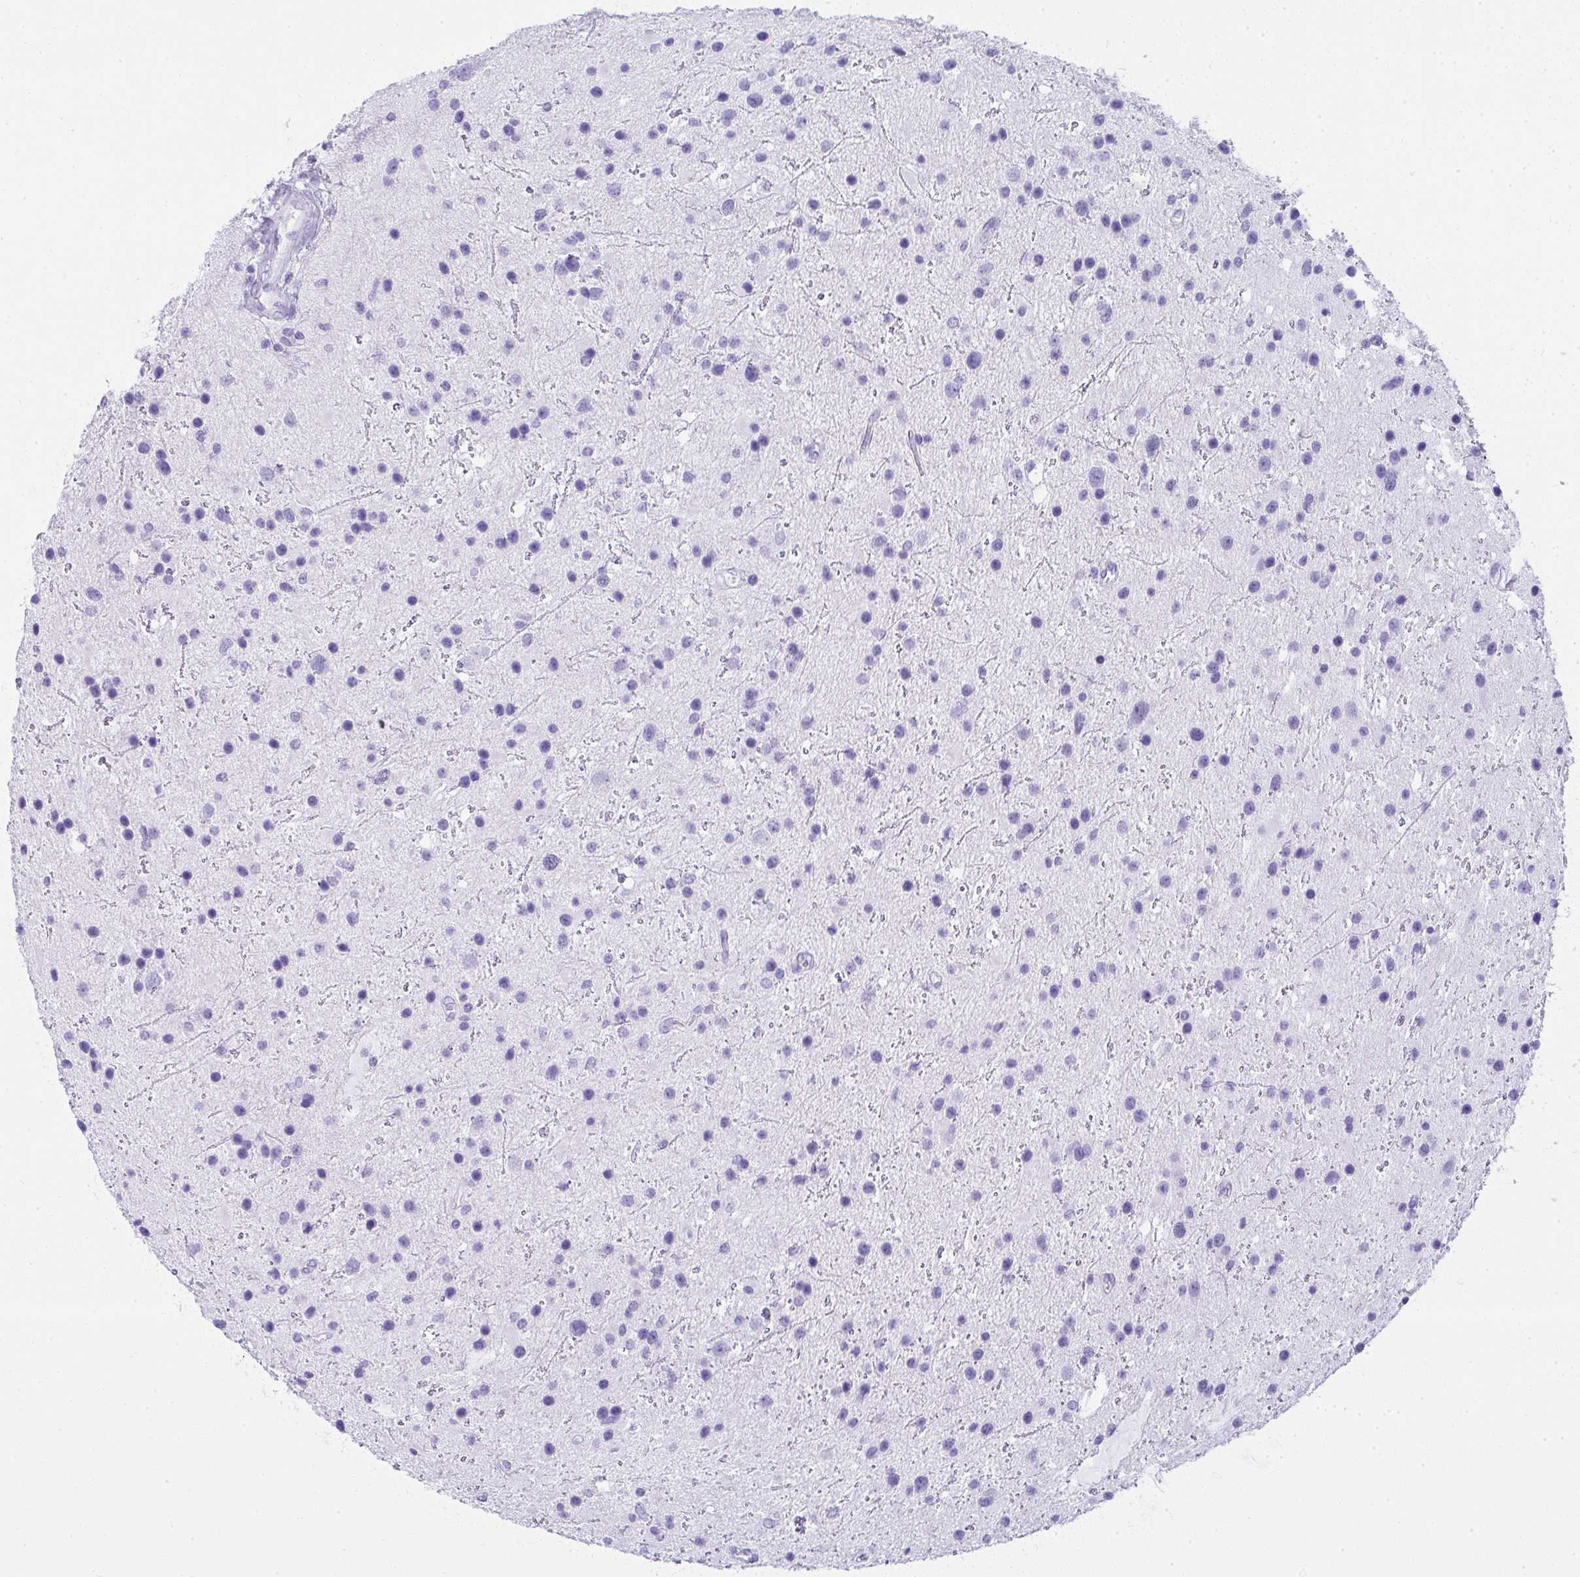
{"staining": {"intensity": "negative", "quantity": "none", "location": "none"}, "tissue": "glioma", "cell_type": "Tumor cells", "image_type": "cancer", "snomed": [{"axis": "morphology", "description": "Glioma, malignant, Low grade"}, {"axis": "topography", "description": "Brain"}], "caption": "The micrograph displays no staining of tumor cells in malignant glioma (low-grade).", "gene": "CDADC1", "patient": {"sex": "female", "age": 32}}